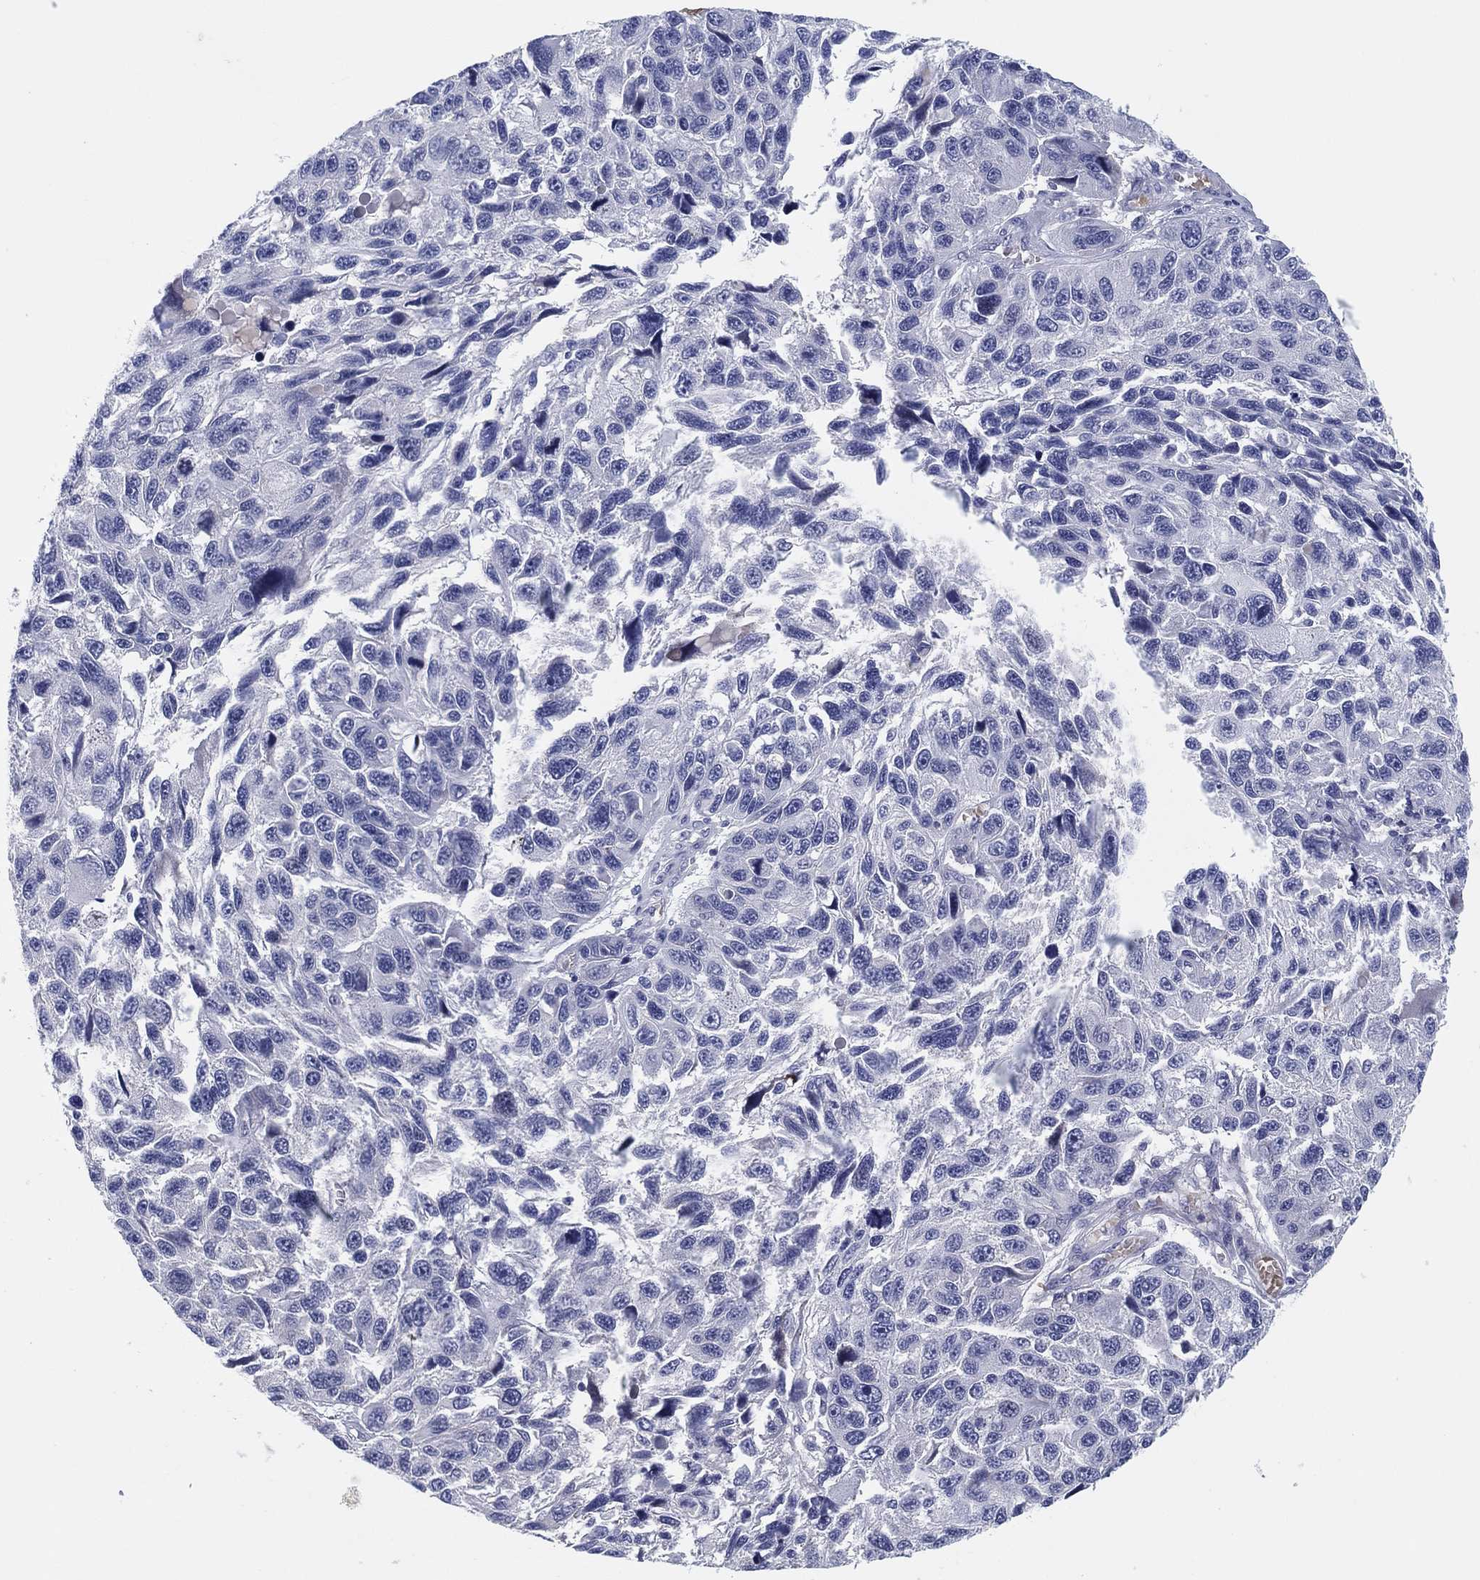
{"staining": {"intensity": "negative", "quantity": "none", "location": "none"}, "tissue": "melanoma", "cell_type": "Tumor cells", "image_type": "cancer", "snomed": [{"axis": "morphology", "description": "Malignant melanoma, NOS"}, {"axis": "topography", "description": "Skin"}], "caption": "Immunohistochemical staining of malignant melanoma displays no significant expression in tumor cells.", "gene": "HEATR4", "patient": {"sex": "male", "age": 53}}